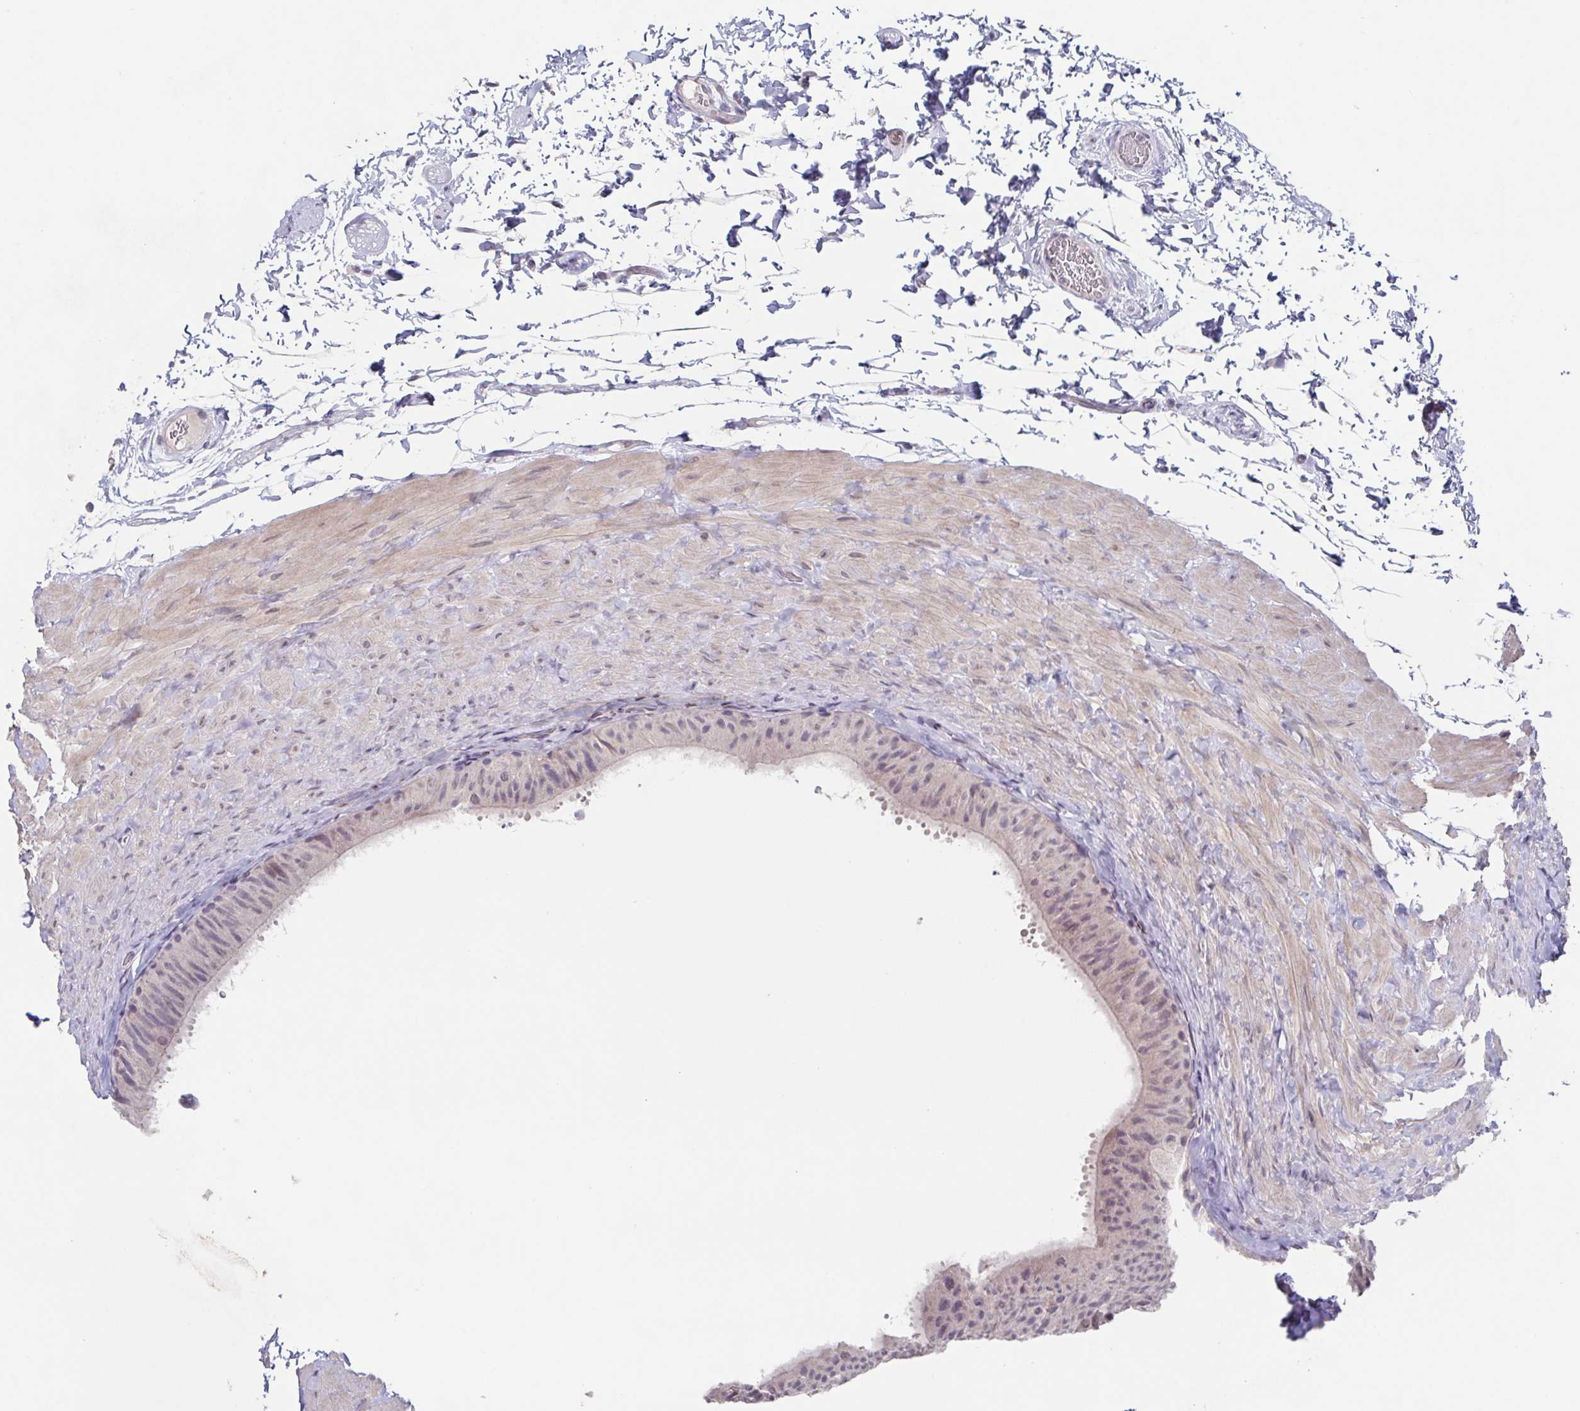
{"staining": {"intensity": "weak", "quantity": "<25%", "location": "cytoplasmic/membranous"}, "tissue": "epididymis", "cell_type": "Glandular cells", "image_type": "normal", "snomed": [{"axis": "morphology", "description": "Normal tissue, NOS"}, {"axis": "topography", "description": "Epididymis, spermatic cord, NOS"}, {"axis": "topography", "description": "Epididymis"}], "caption": "This is an IHC histopathology image of benign human epididymis. There is no expression in glandular cells.", "gene": "GHRL", "patient": {"sex": "male", "age": 31}}